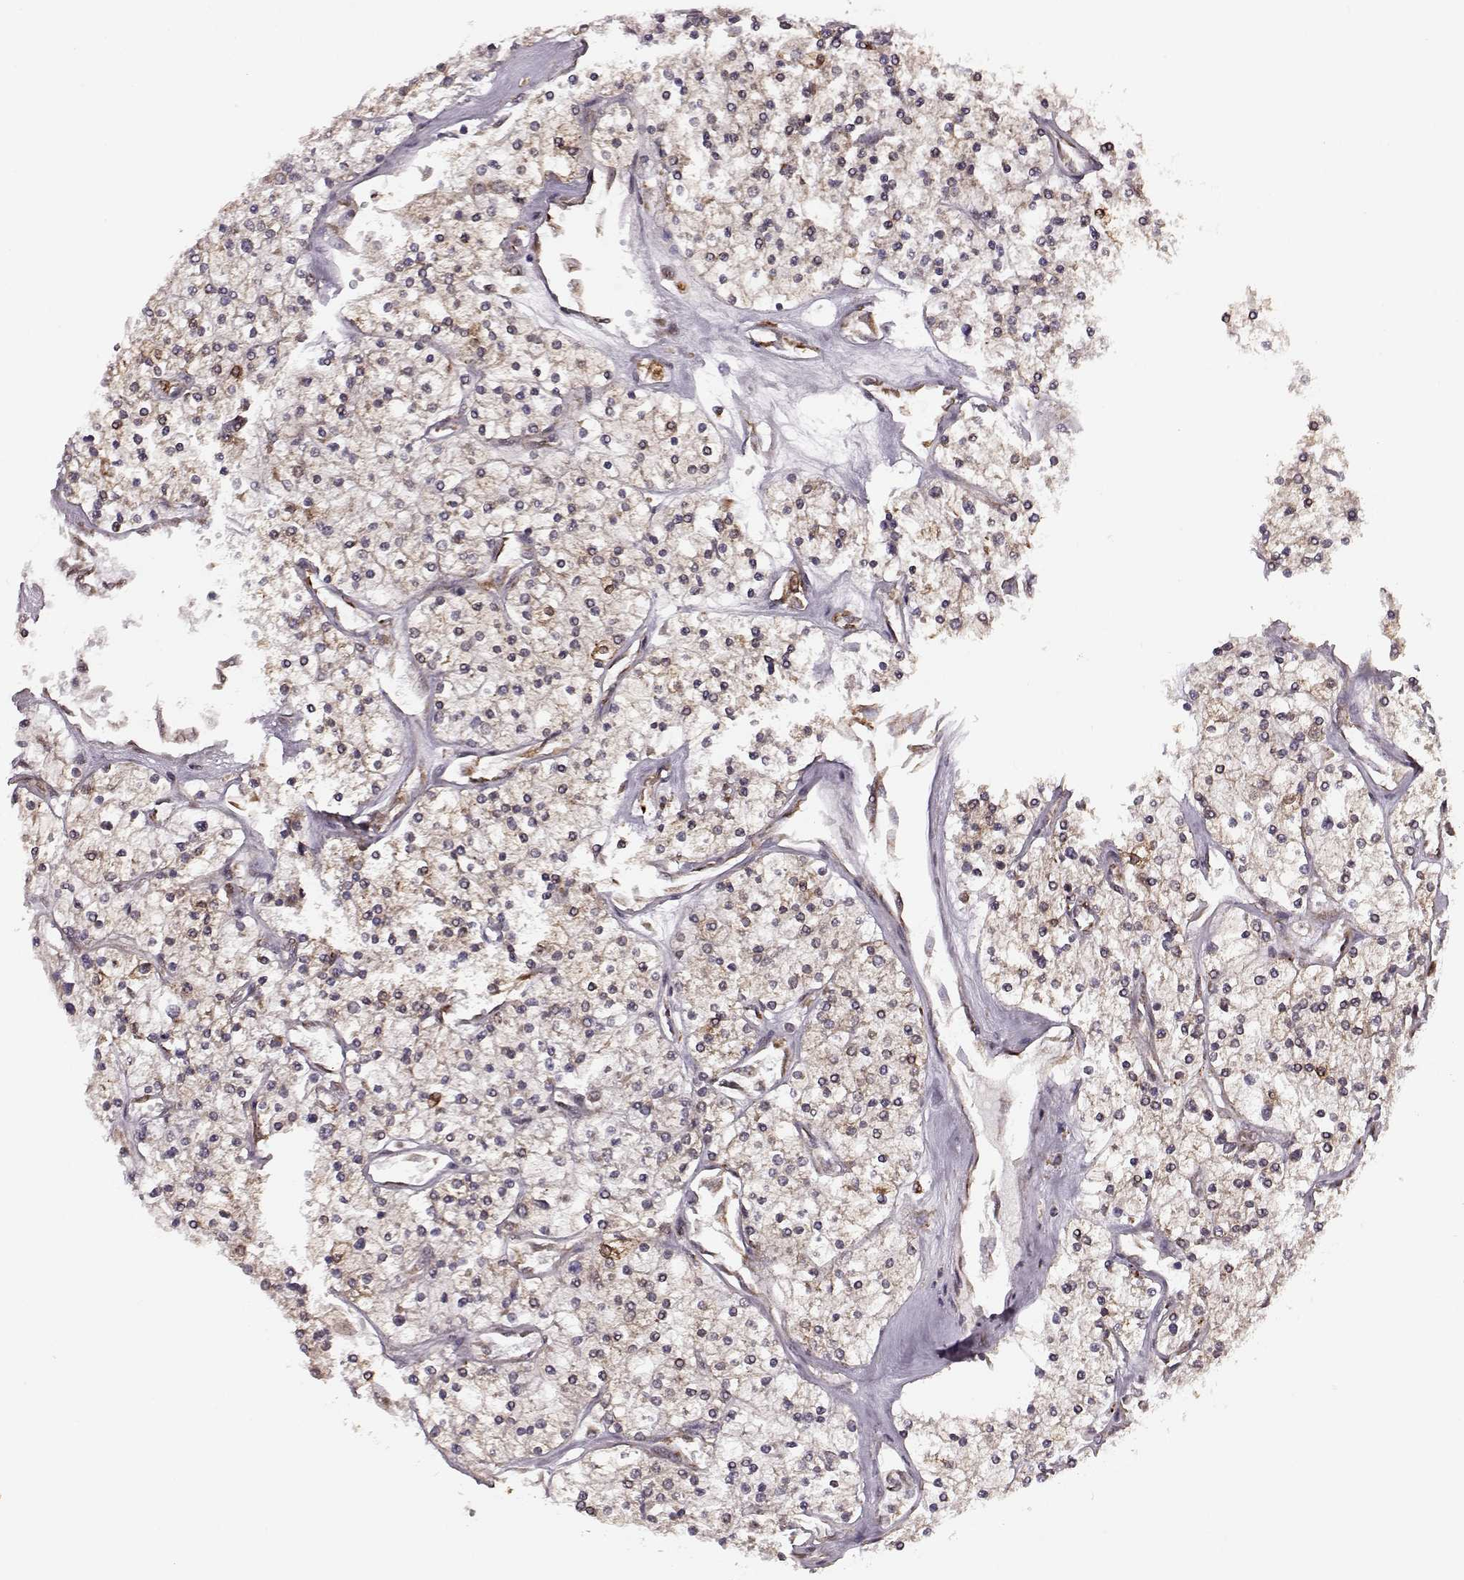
{"staining": {"intensity": "negative", "quantity": "none", "location": "none"}, "tissue": "renal cancer", "cell_type": "Tumor cells", "image_type": "cancer", "snomed": [{"axis": "morphology", "description": "Adenocarcinoma, NOS"}, {"axis": "topography", "description": "Kidney"}], "caption": "The micrograph displays no staining of tumor cells in adenocarcinoma (renal).", "gene": "YIPF5", "patient": {"sex": "male", "age": 80}}